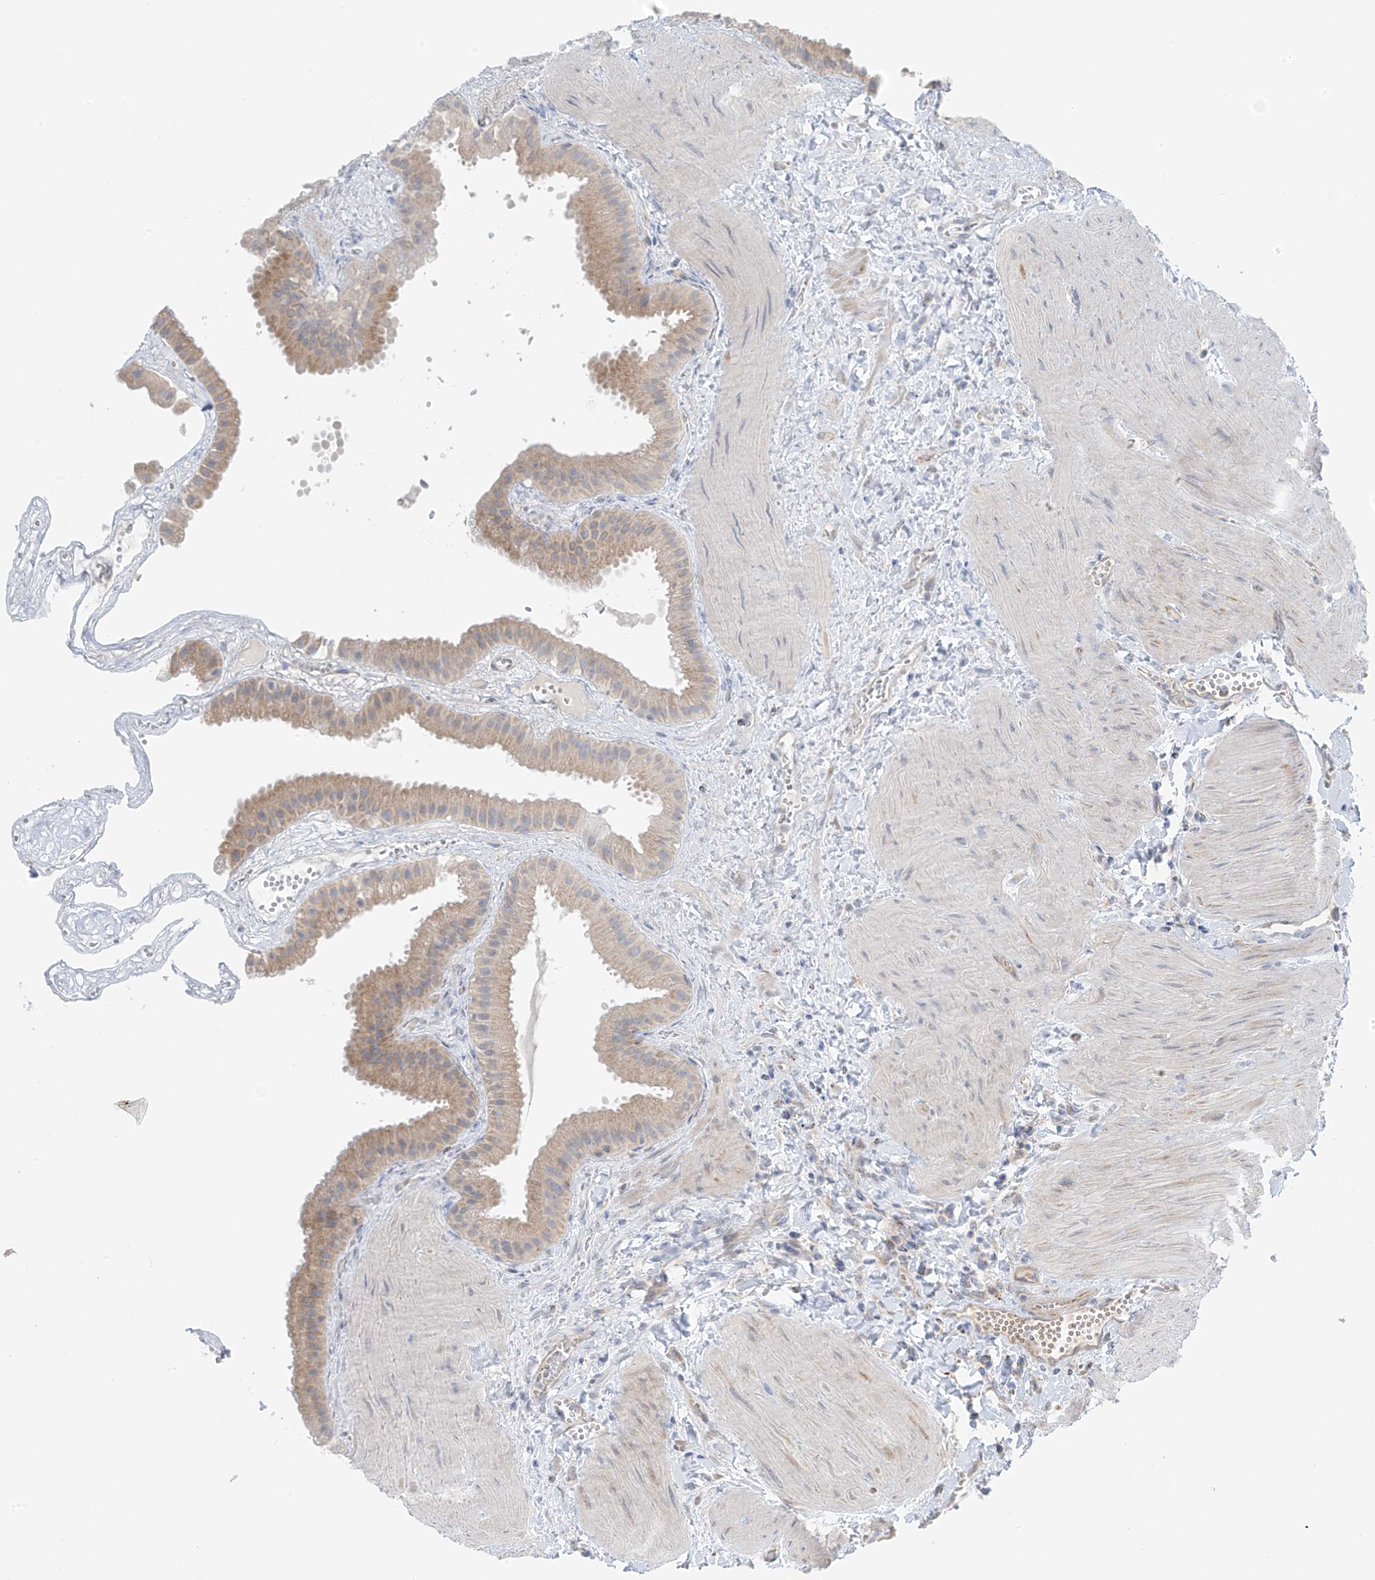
{"staining": {"intensity": "moderate", "quantity": "25%-75%", "location": "cytoplasmic/membranous"}, "tissue": "gallbladder", "cell_type": "Glandular cells", "image_type": "normal", "snomed": [{"axis": "morphology", "description": "Normal tissue, NOS"}, {"axis": "topography", "description": "Gallbladder"}], "caption": "Glandular cells demonstrate moderate cytoplasmic/membranous staining in about 25%-75% of cells in unremarkable gallbladder. (DAB (3,3'-diaminobenzidine) IHC with brightfield microscopy, high magnification).", "gene": "NALCN", "patient": {"sex": "male", "age": 55}}